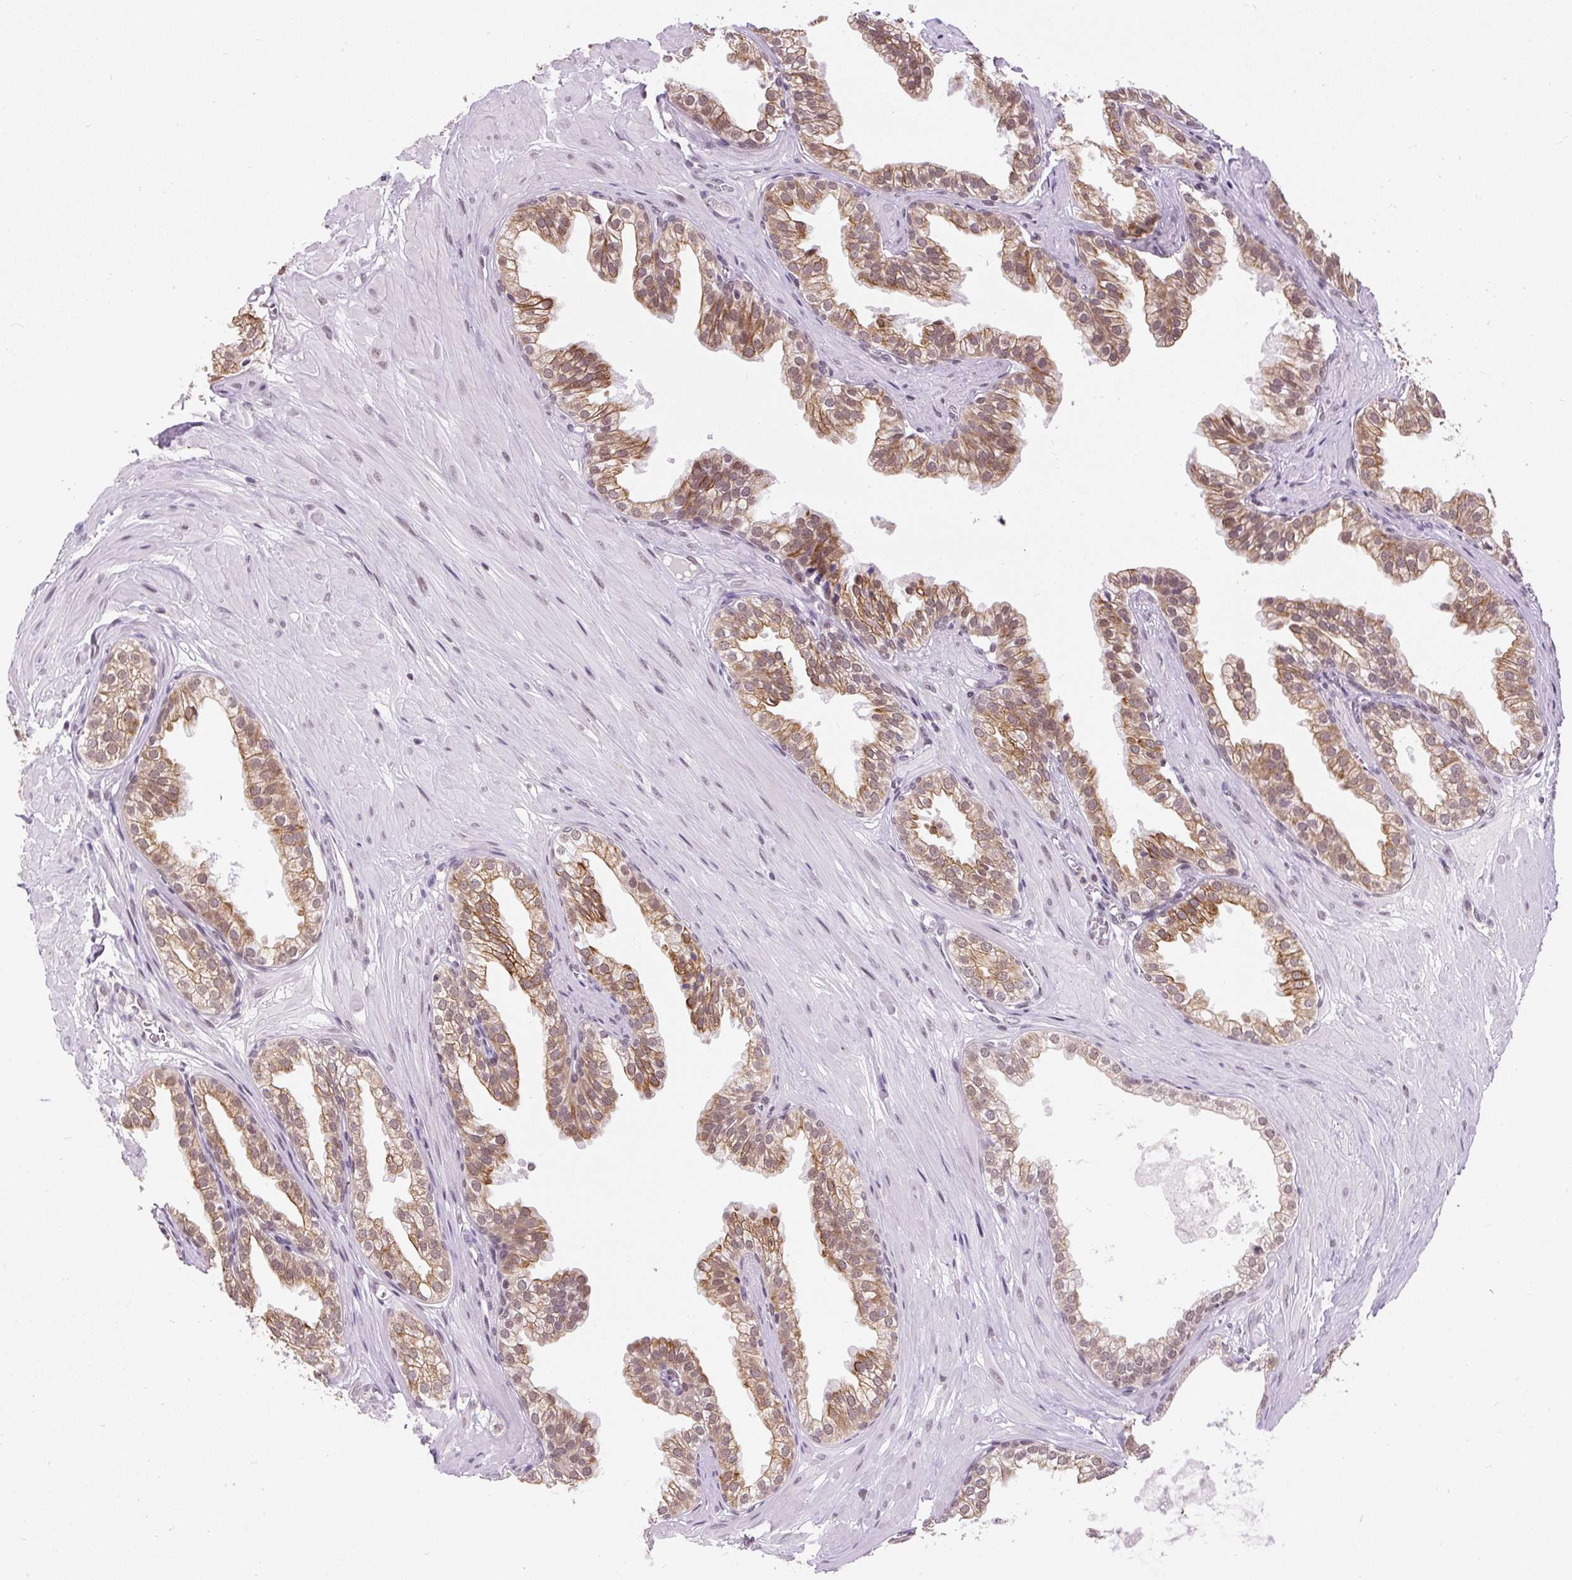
{"staining": {"intensity": "moderate", "quantity": ">75%", "location": "cytoplasmic/membranous,nuclear"}, "tissue": "prostate", "cell_type": "Glandular cells", "image_type": "normal", "snomed": [{"axis": "morphology", "description": "Normal tissue, NOS"}, {"axis": "topography", "description": "Prostate"}, {"axis": "topography", "description": "Peripheral nerve tissue"}], "caption": "Protein expression analysis of unremarkable human prostate reveals moderate cytoplasmic/membranous,nuclear expression in approximately >75% of glandular cells.", "gene": "ZNF672", "patient": {"sex": "male", "age": 55}}